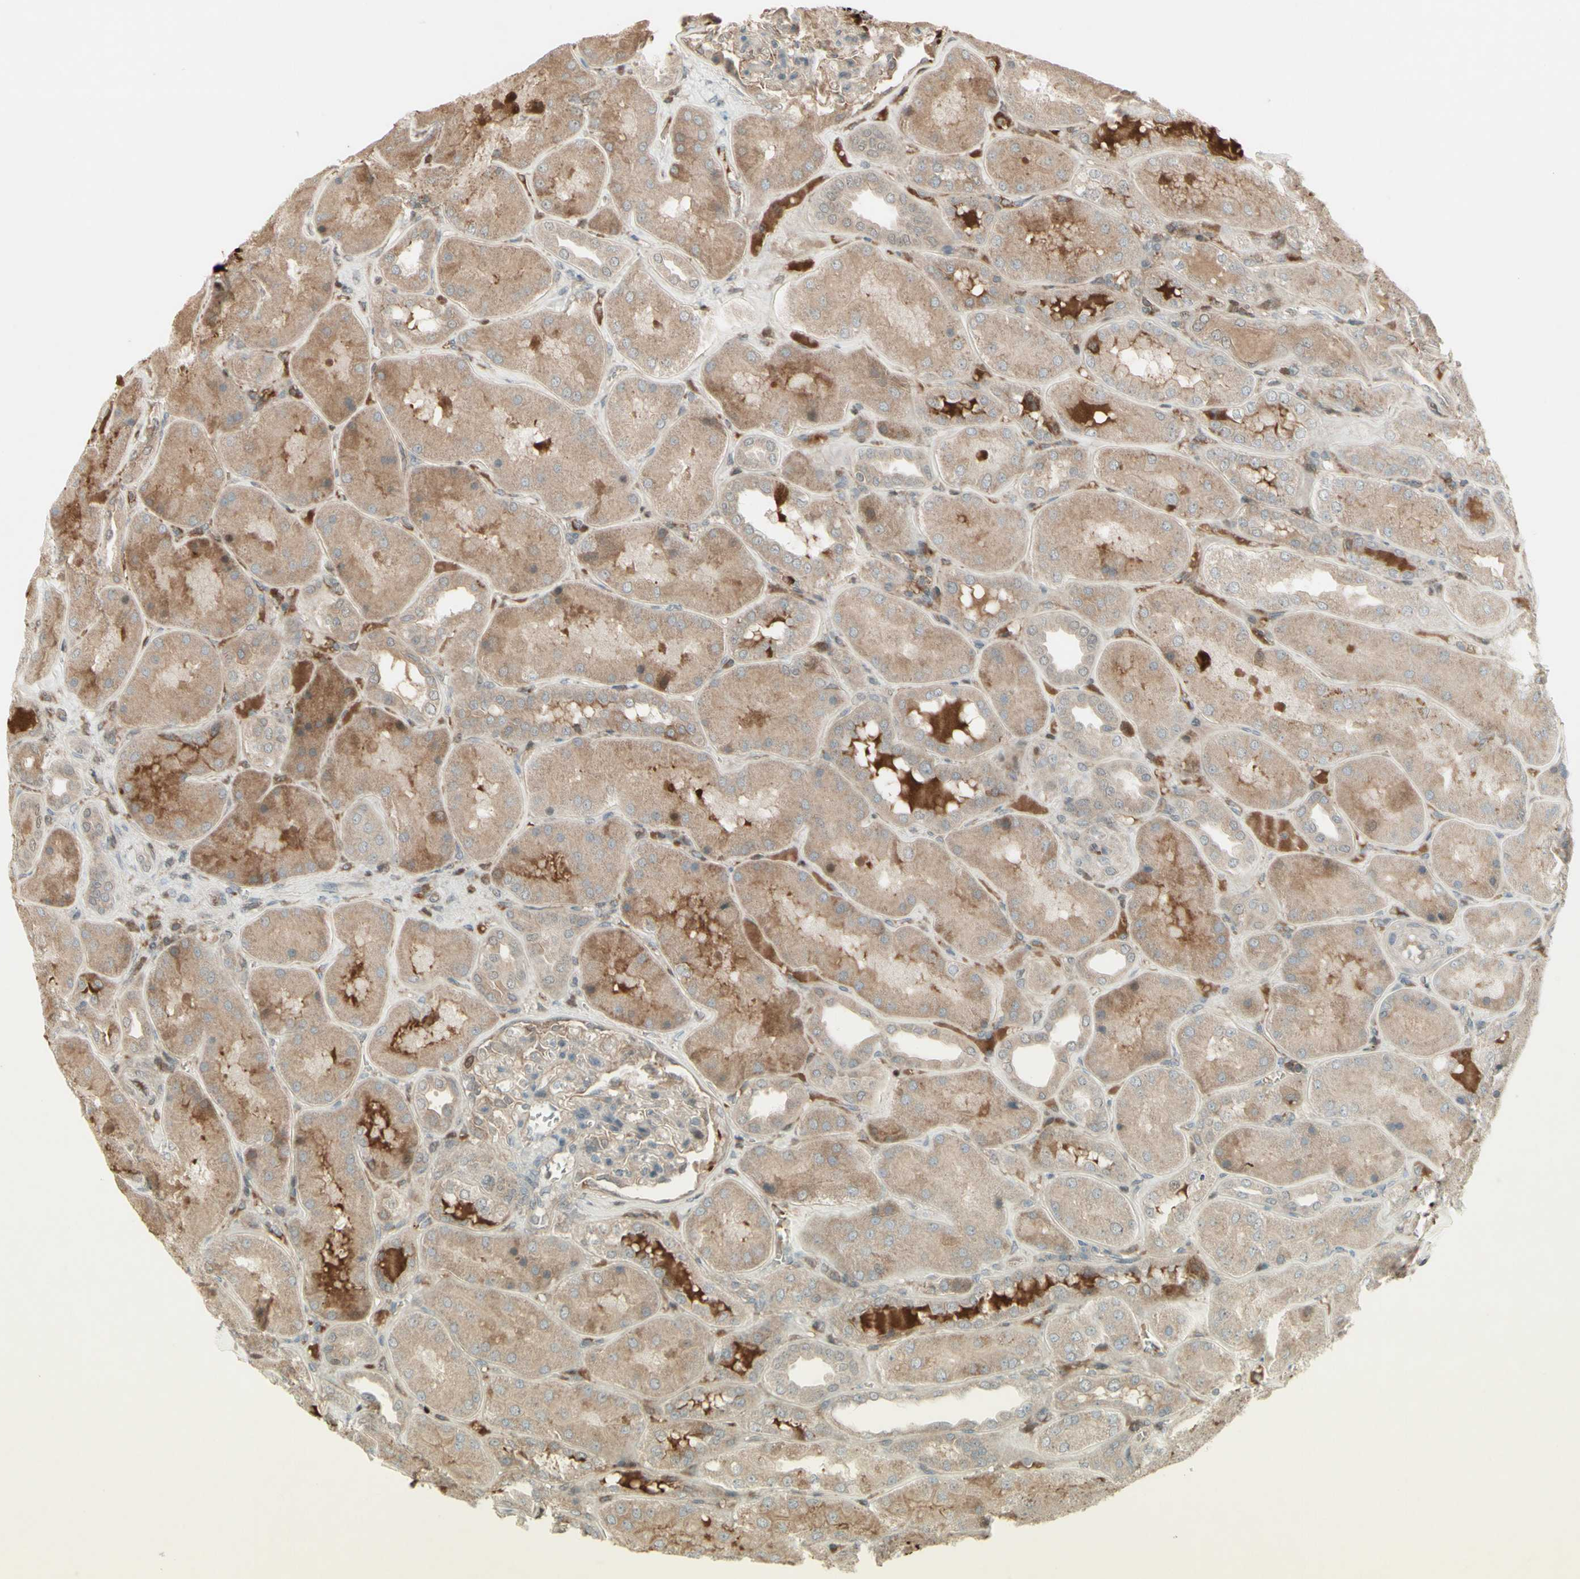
{"staining": {"intensity": "moderate", "quantity": "25%-75%", "location": "cytoplasmic/membranous,nuclear"}, "tissue": "kidney", "cell_type": "Cells in glomeruli", "image_type": "normal", "snomed": [{"axis": "morphology", "description": "Normal tissue, NOS"}, {"axis": "topography", "description": "Kidney"}], "caption": "A histopathology image showing moderate cytoplasmic/membranous,nuclear expression in approximately 25%-75% of cells in glomeruli in unremarkable kidney, as visualized by brown immunohistochemical staining.", "gene": "MSH6", "patient": {"sex": "female", "age": 56}}